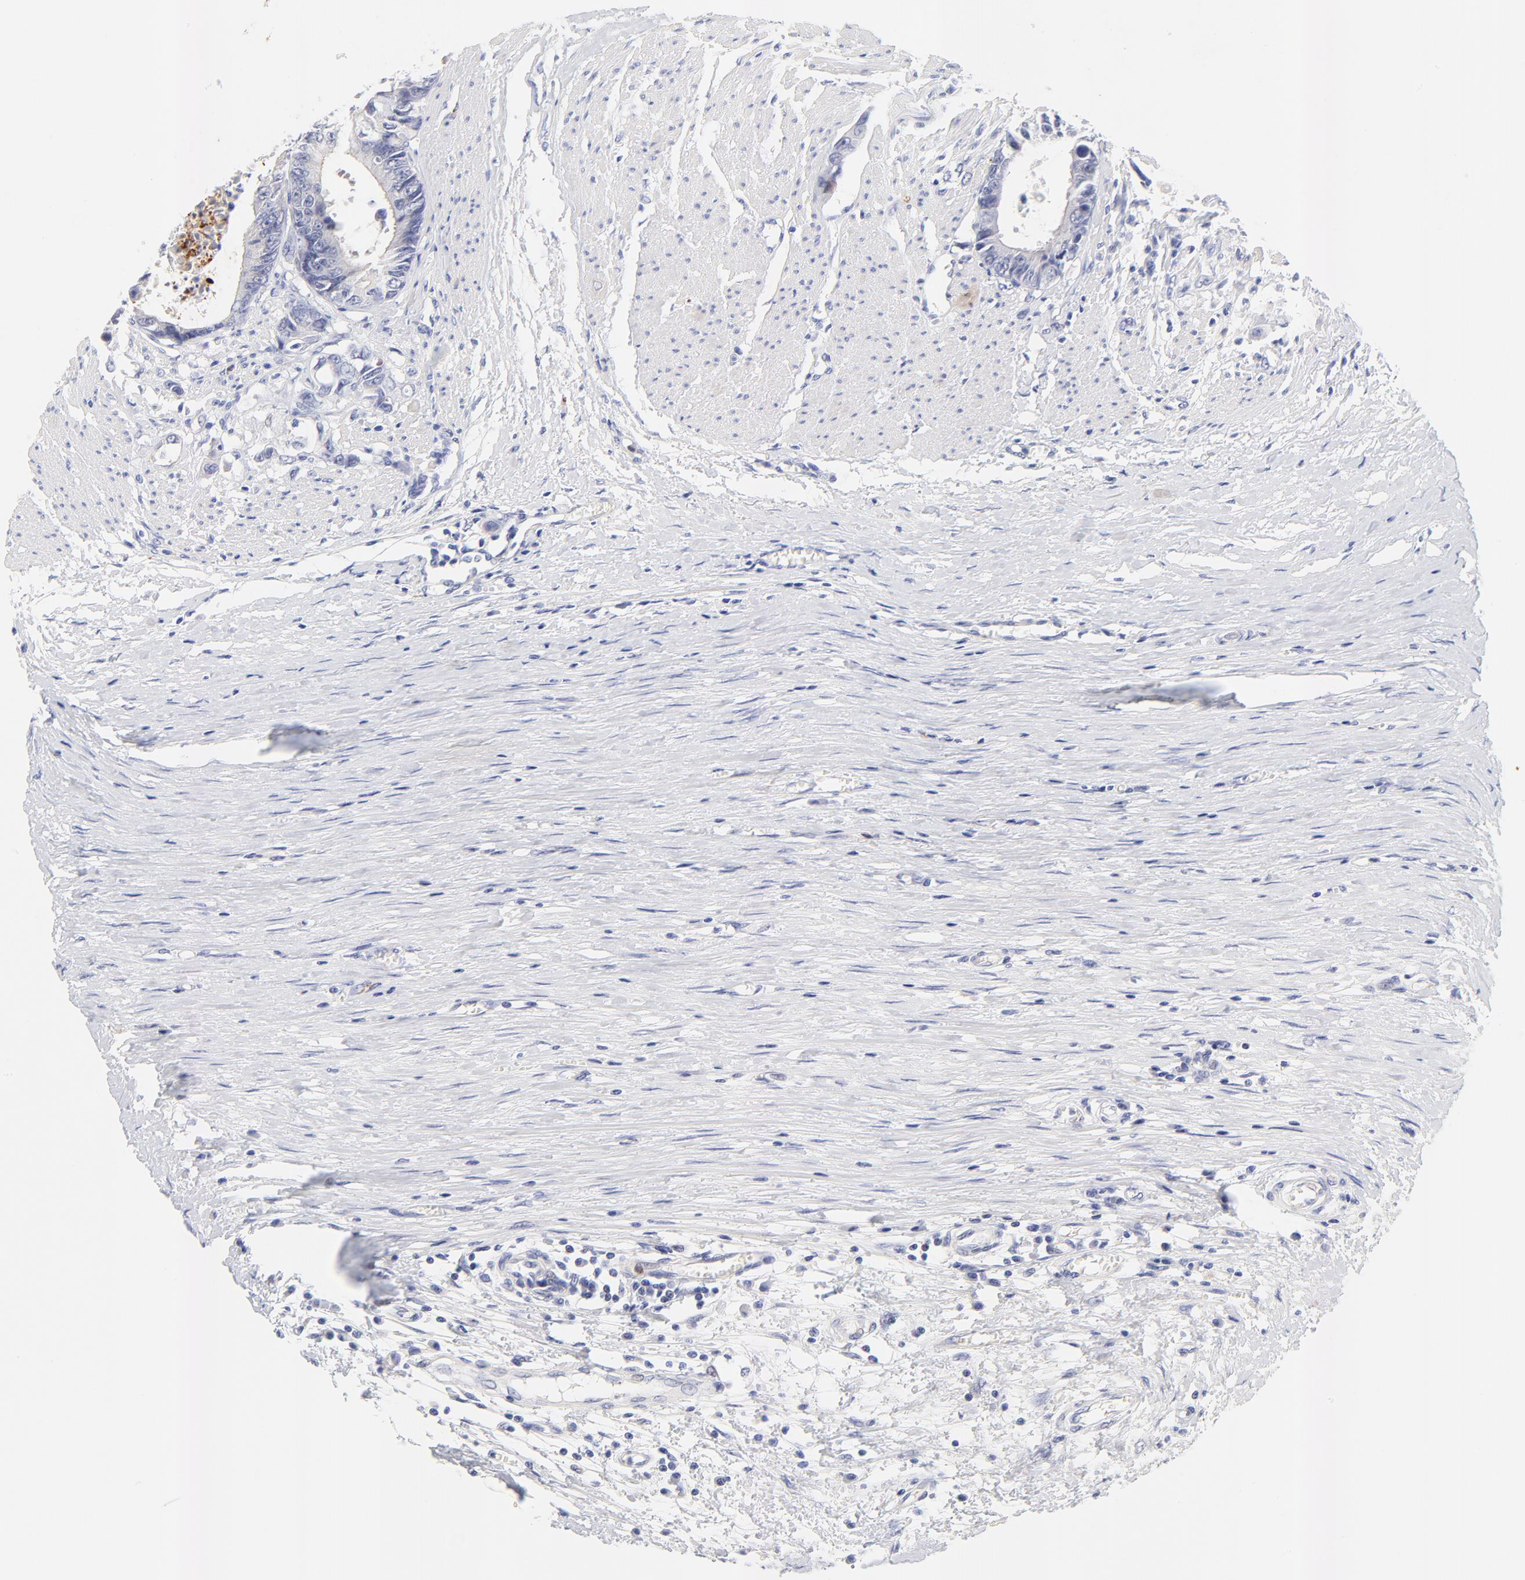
{"staining": {"intensity": "negative", "quantity": "none", "location": "none"}, "tissue": "colorectal cancer", "cell_type": "Tumor cells", "image_type": "cancer", "snomed": [{"axis": "morphology", "description": "Adenocarcinoma, NOS"}, {"axis": "topography", "description": "Rectum"}], "caption": "Immunohistochemical staining of colorectal adenocarcinoma reveals no significant positivity in tumor cells. (DAB IHC, high magnification).", "gene": "FAM117B", "patient": {"sex": "female", "age": 98}}